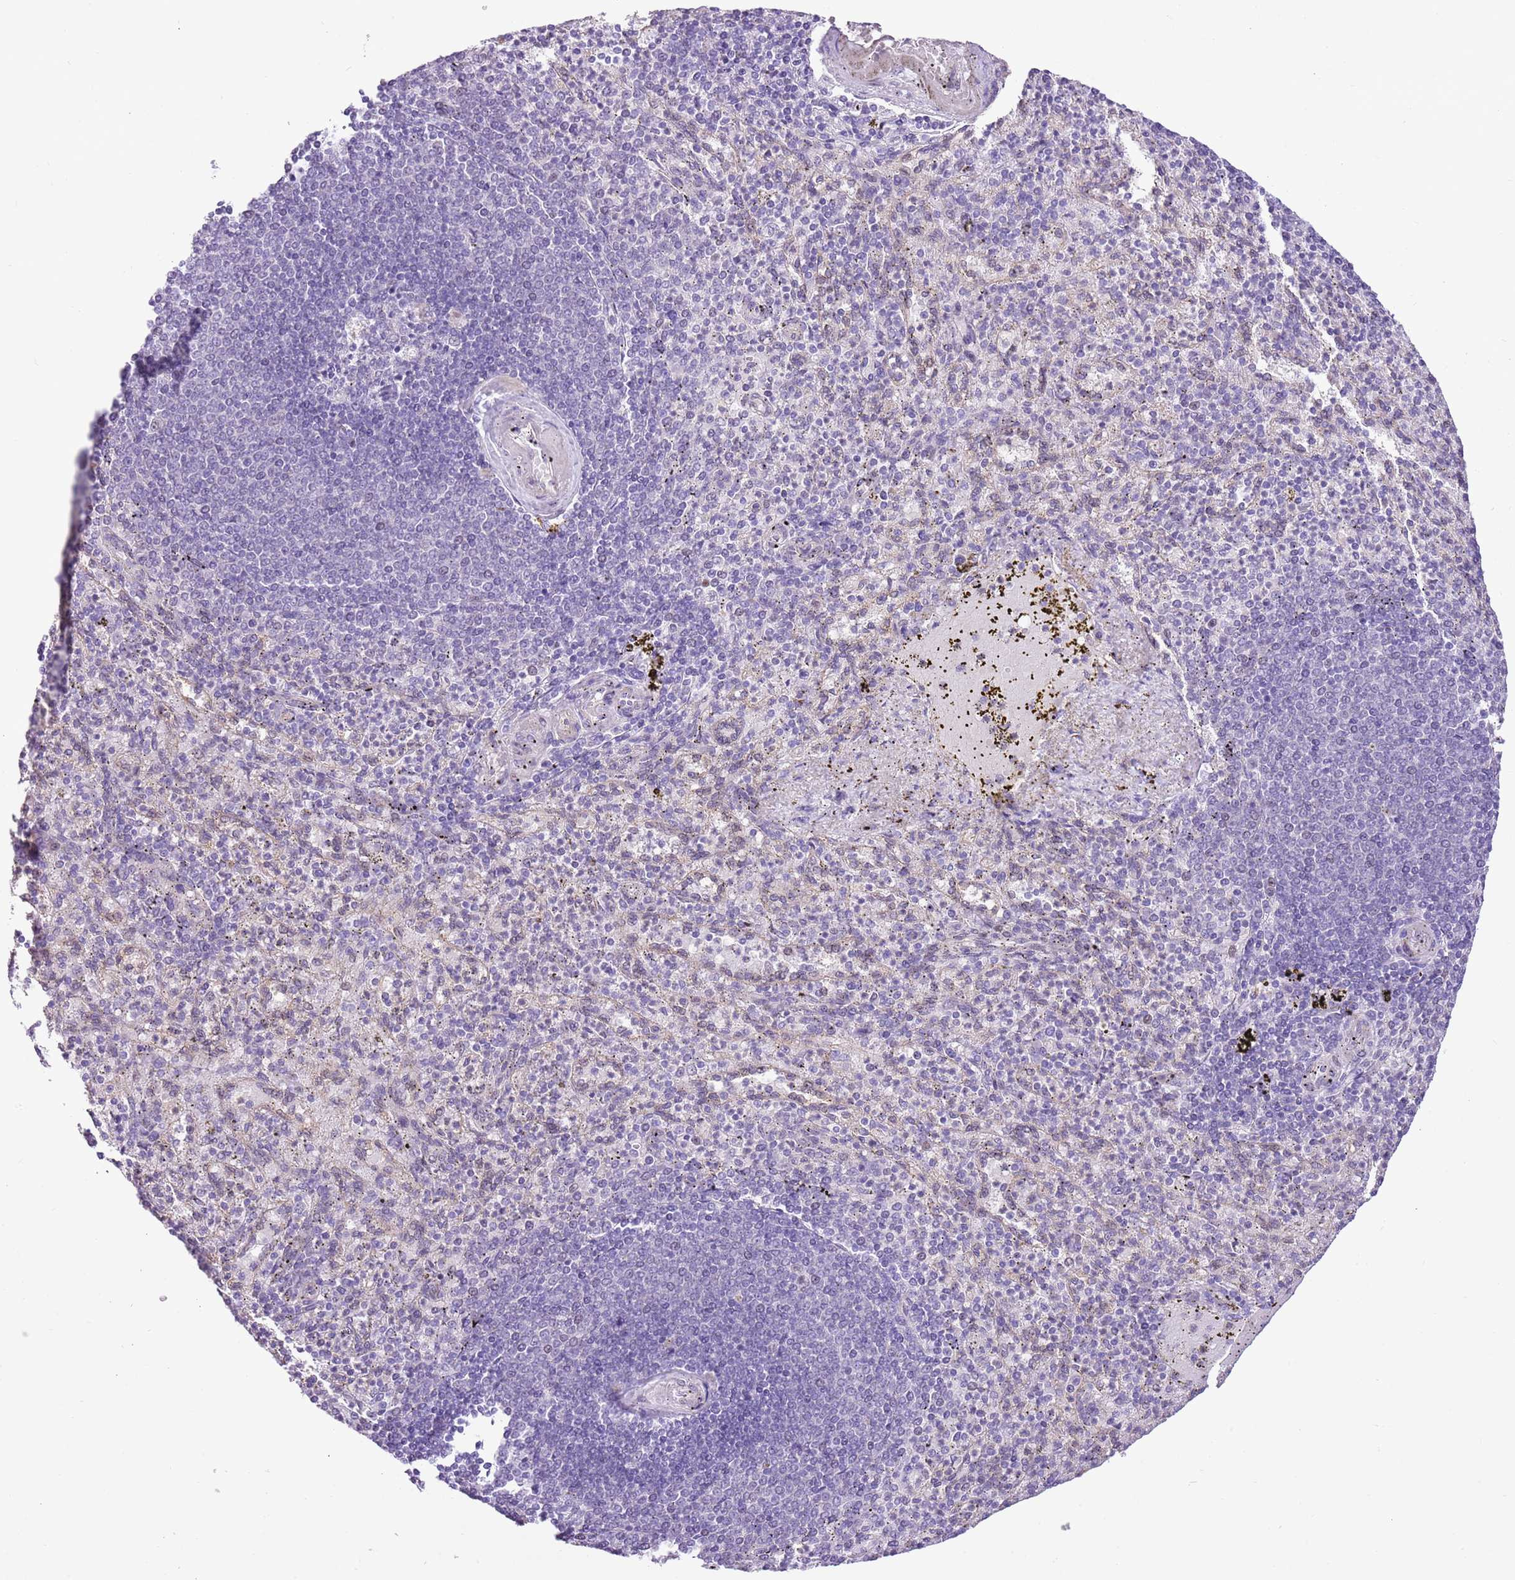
{"staining": {"intensity": "negative", "quantity": "none", "location": "none"}, "tissue": "spleen", "cell_type": "Cells in red pulp", "image_type": "normal", "snomed": [{"axis": "morphology", "description": "Normal tissue, NOS"}, {"axis": "topography", "description": "Spleen"}], "caption": "High power microscopy image of an immunohistochemistry micrograph of unremarkable spleen, revealing no significant expression in cells in red pulp.", "gene": "NACC2", "patient": {"sex": "female", "age": 74}}